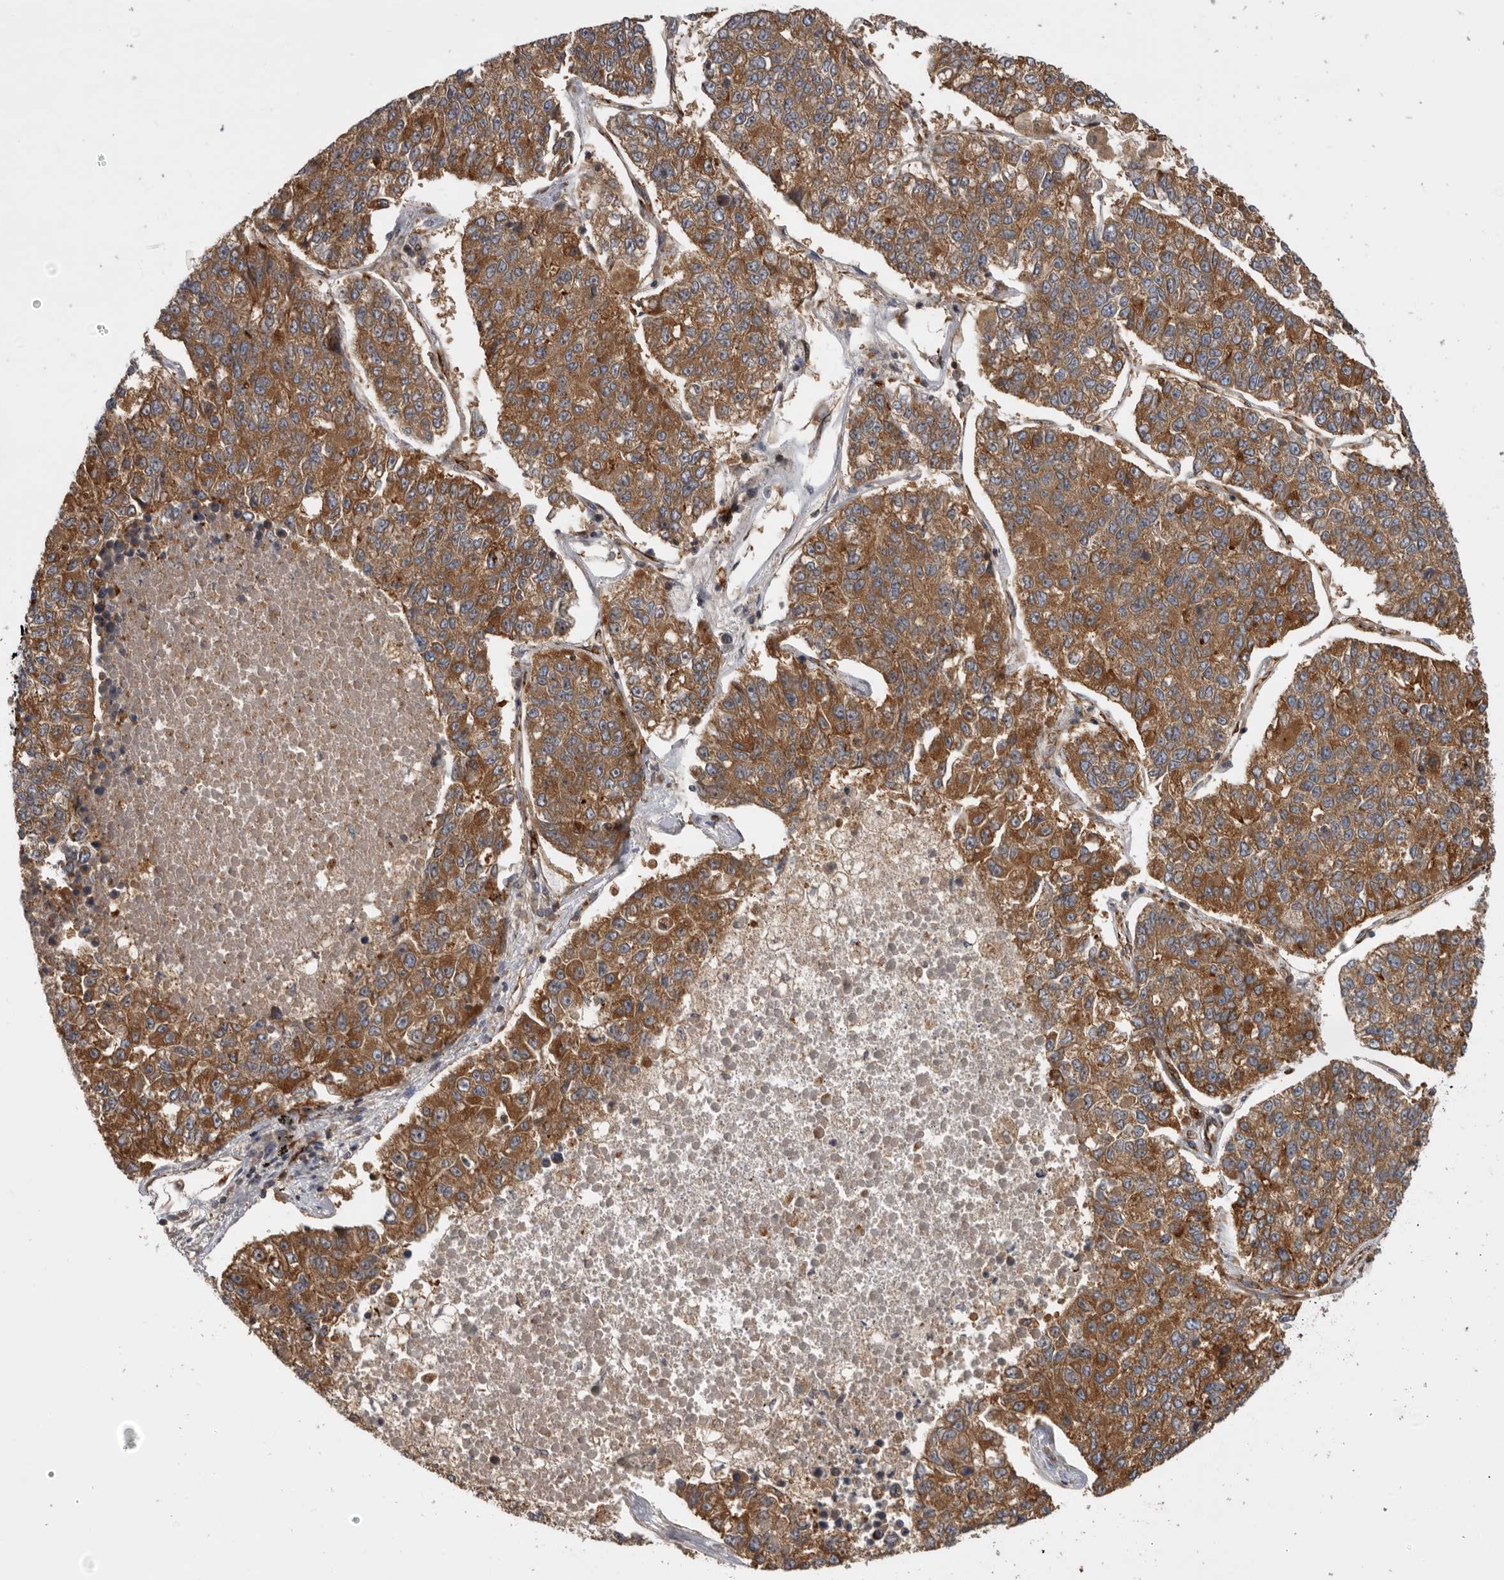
{"staining": {"intensity": "moderate", "quantity": ">75%", "location": "cytoplasmic/membranous"}, "tissue": "lung cancer", "cell_type": "Tumor cells", "image_type": "cancer", "snomed": [{"axis": "morphology", "description": "Adenocarcinoma, NOS"}, {"axis": "topography", "description": "Lung"}], "caption": "Brown immunohistochemical staining in human lung cancer (adenocarcinoma) demonstrates moderate cytoplasmic/membranous staining in approximately >75% of tumor cells. (DAB IHC with brightfield microscopy, high magnification).", "gene": "DHDDS", "patient": {"sex": "male", "age": 49}}